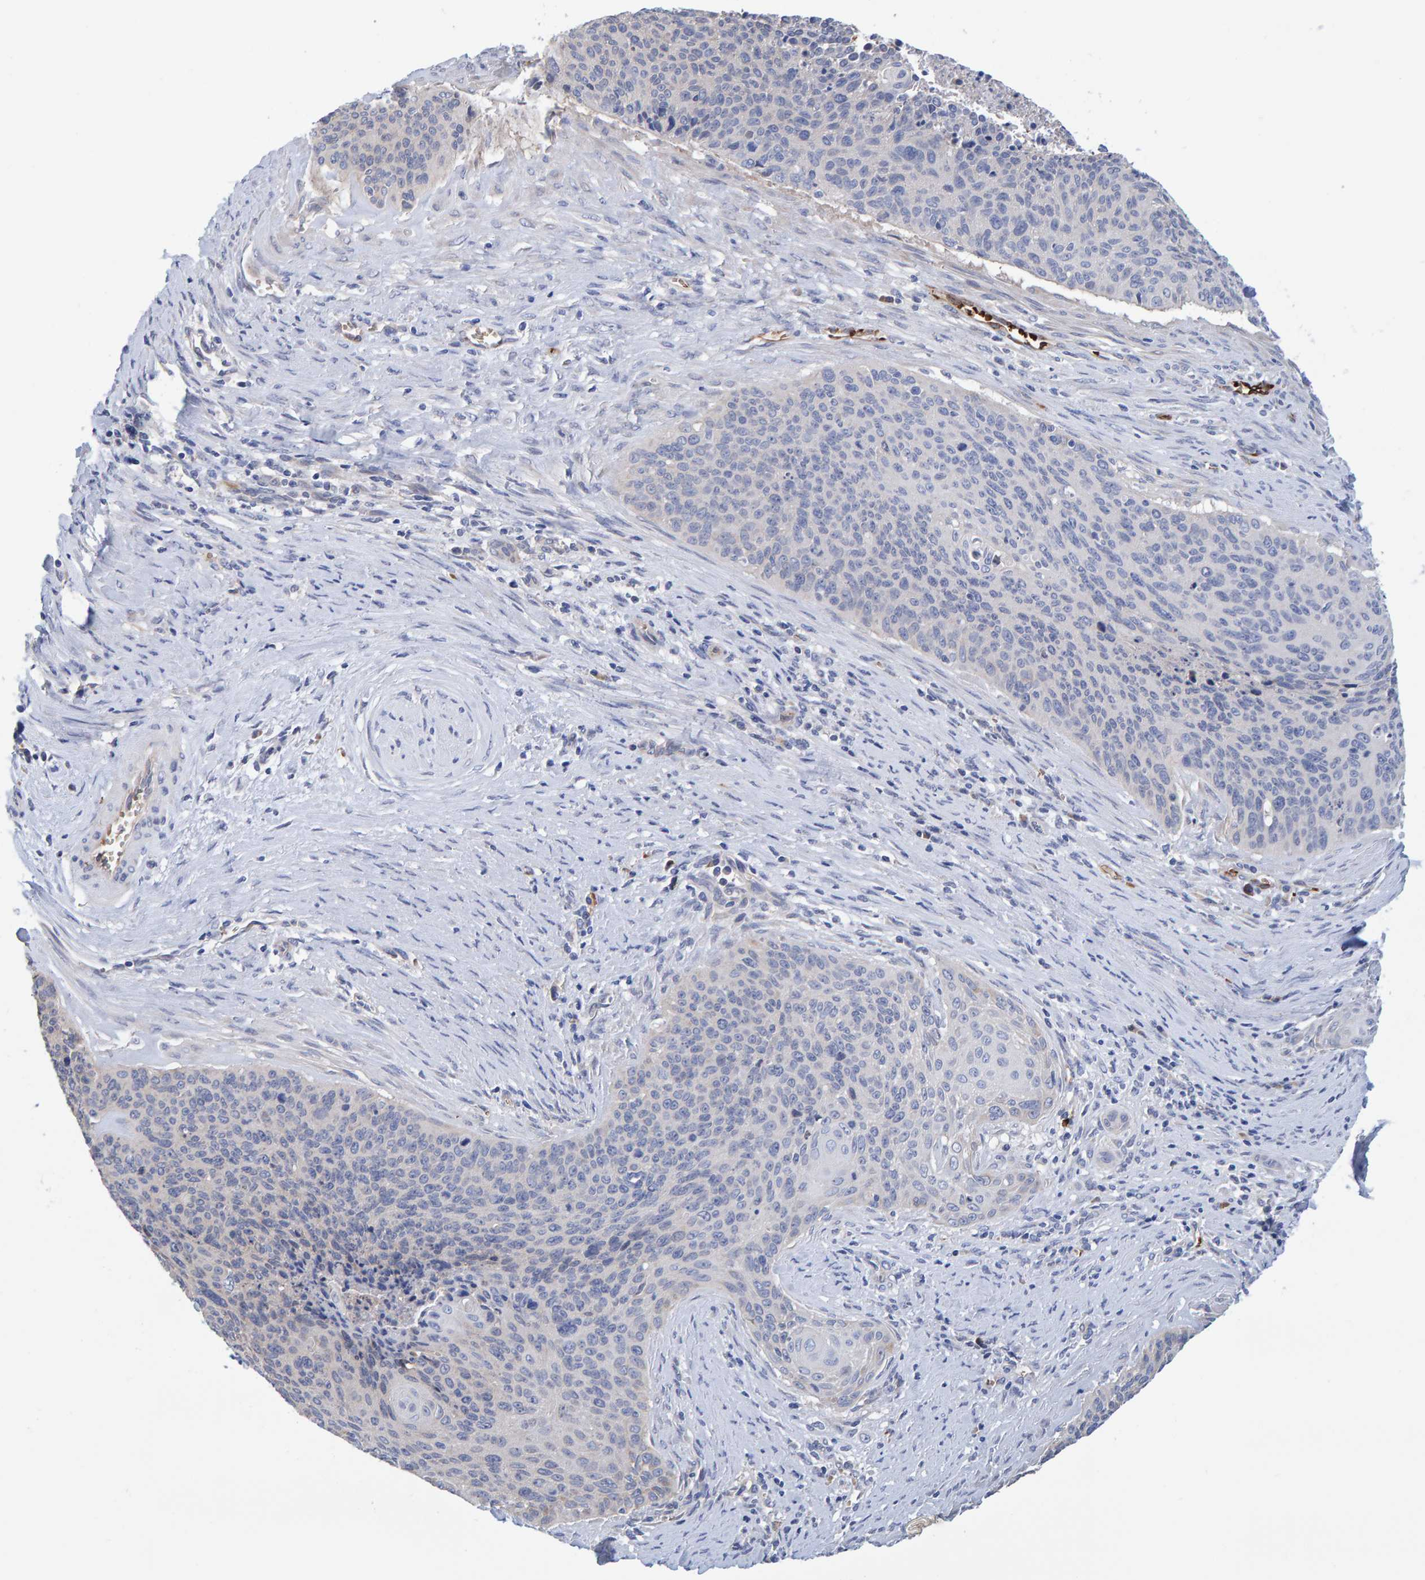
{"staining": {"intensity": "negative", "quantity": "none", "location": "none"}, "tissue": "cervical cancer", "cell_type": "Tumor cells", "image_type": "cancer", "snomed": [{"axis": "morphology", "description": "Squamous cell carcinoma, NOS"}, {"axis": "topography", "description": "Cervix"}], "caption": "This micrograph is of squamous cell carcinoma (cervical) stained with IHC to label a protein in brown with the nuclei are counter-stained blue. There is no positivity in tumor cells.", "gene": "VPS9D1", "patient": {"sex": "female", "age": 55}}